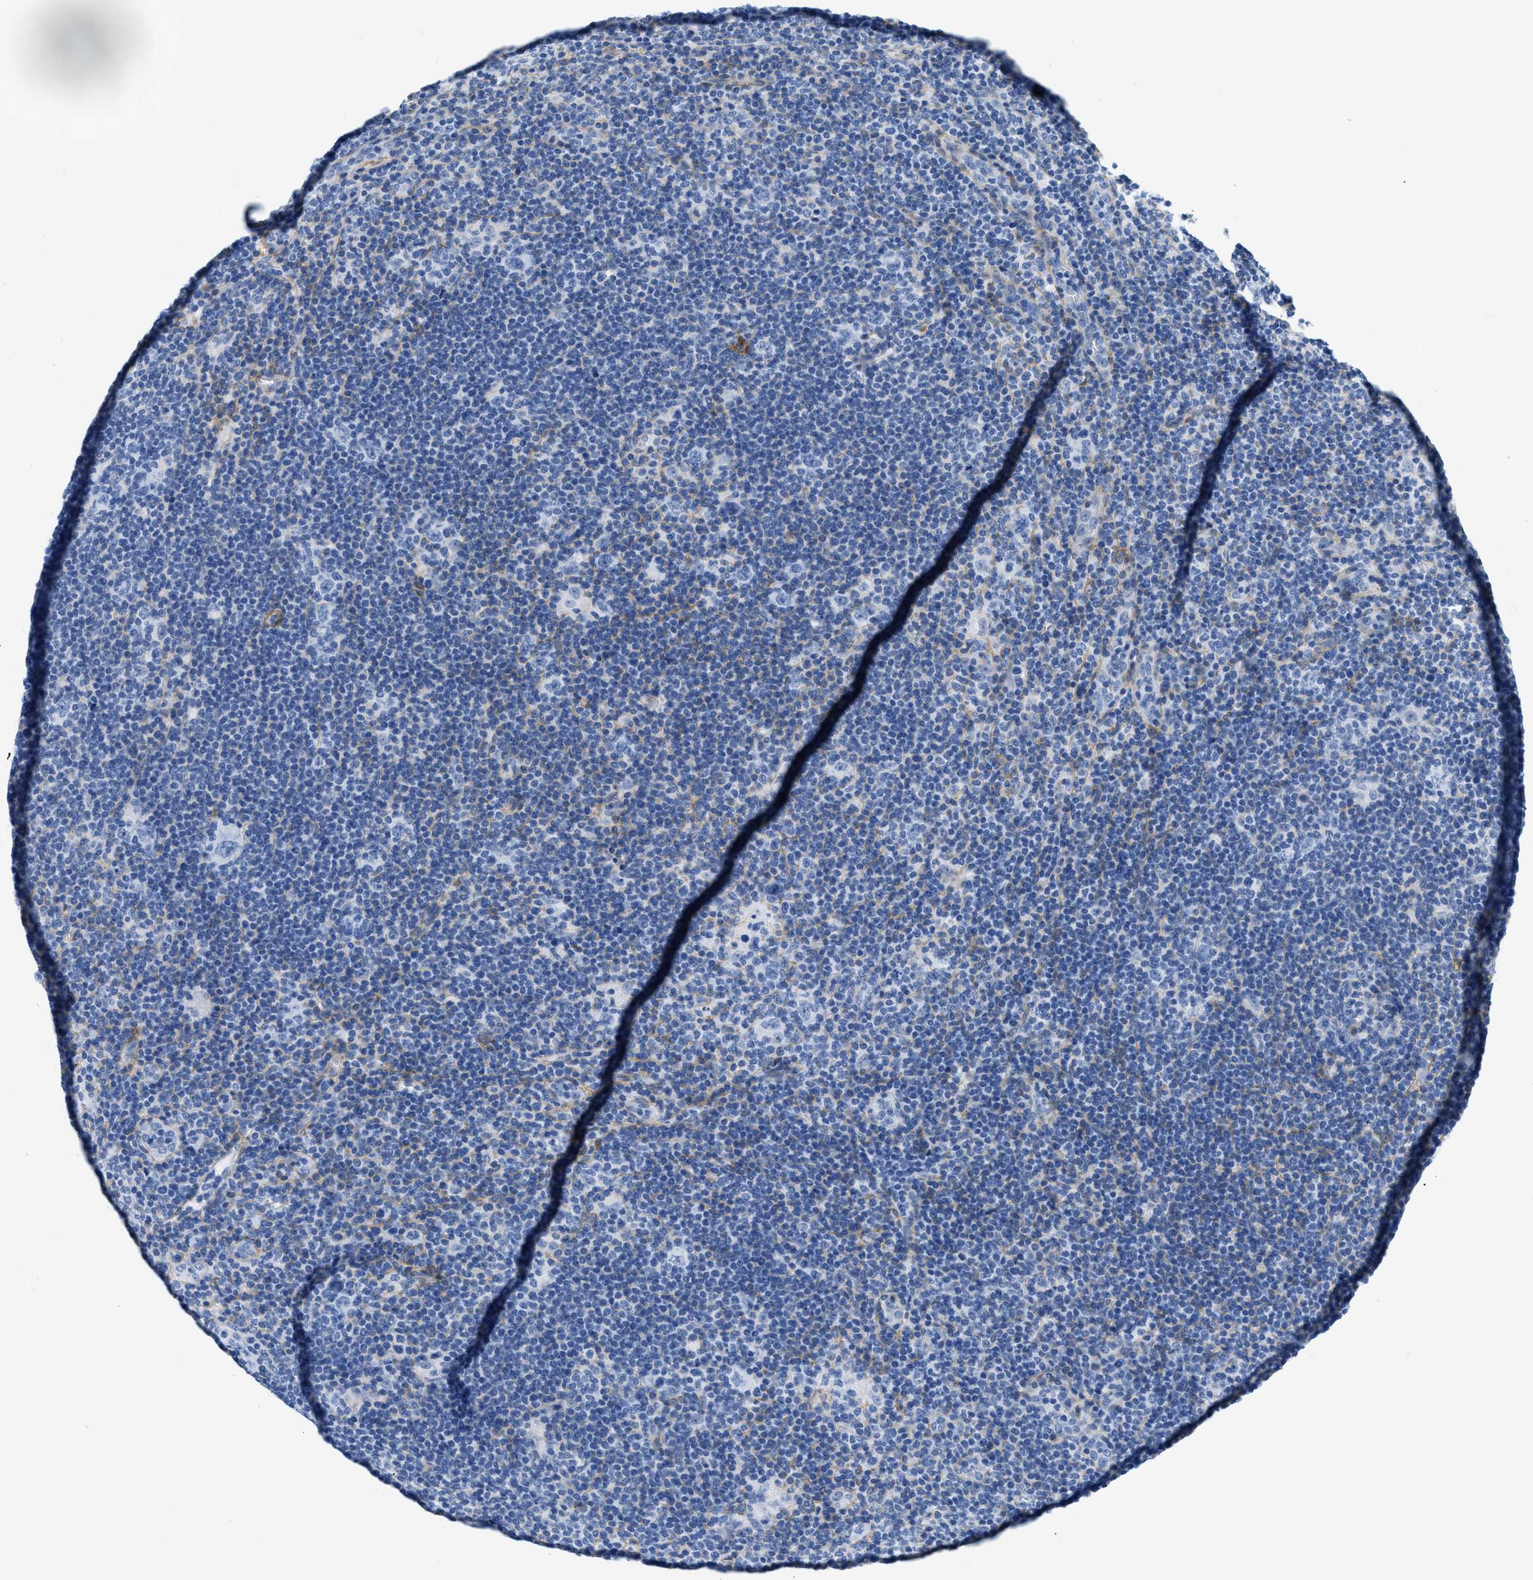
{"staining": {"intensity": "negative", "quantity": "none", "location": "none"}, "tissue": "lymphoma", "cell_type": "Tumor cells", "image_type": "cancer", "snomed": [{"axis": "morphology", "description": "Hodgkin's disease, NOS"}, {"axis": "topography", "description": "Lymph node"}], "caption": "An immunohistochemistry (IHC) photomicrograph of Hodgkin's disease is shown. There is no staining in tumor cells of Hodgkin's disease. Nuclei are stained in blue.", "gene": "PDGFRB", "patient": {"sex": "female", "age": 57}}